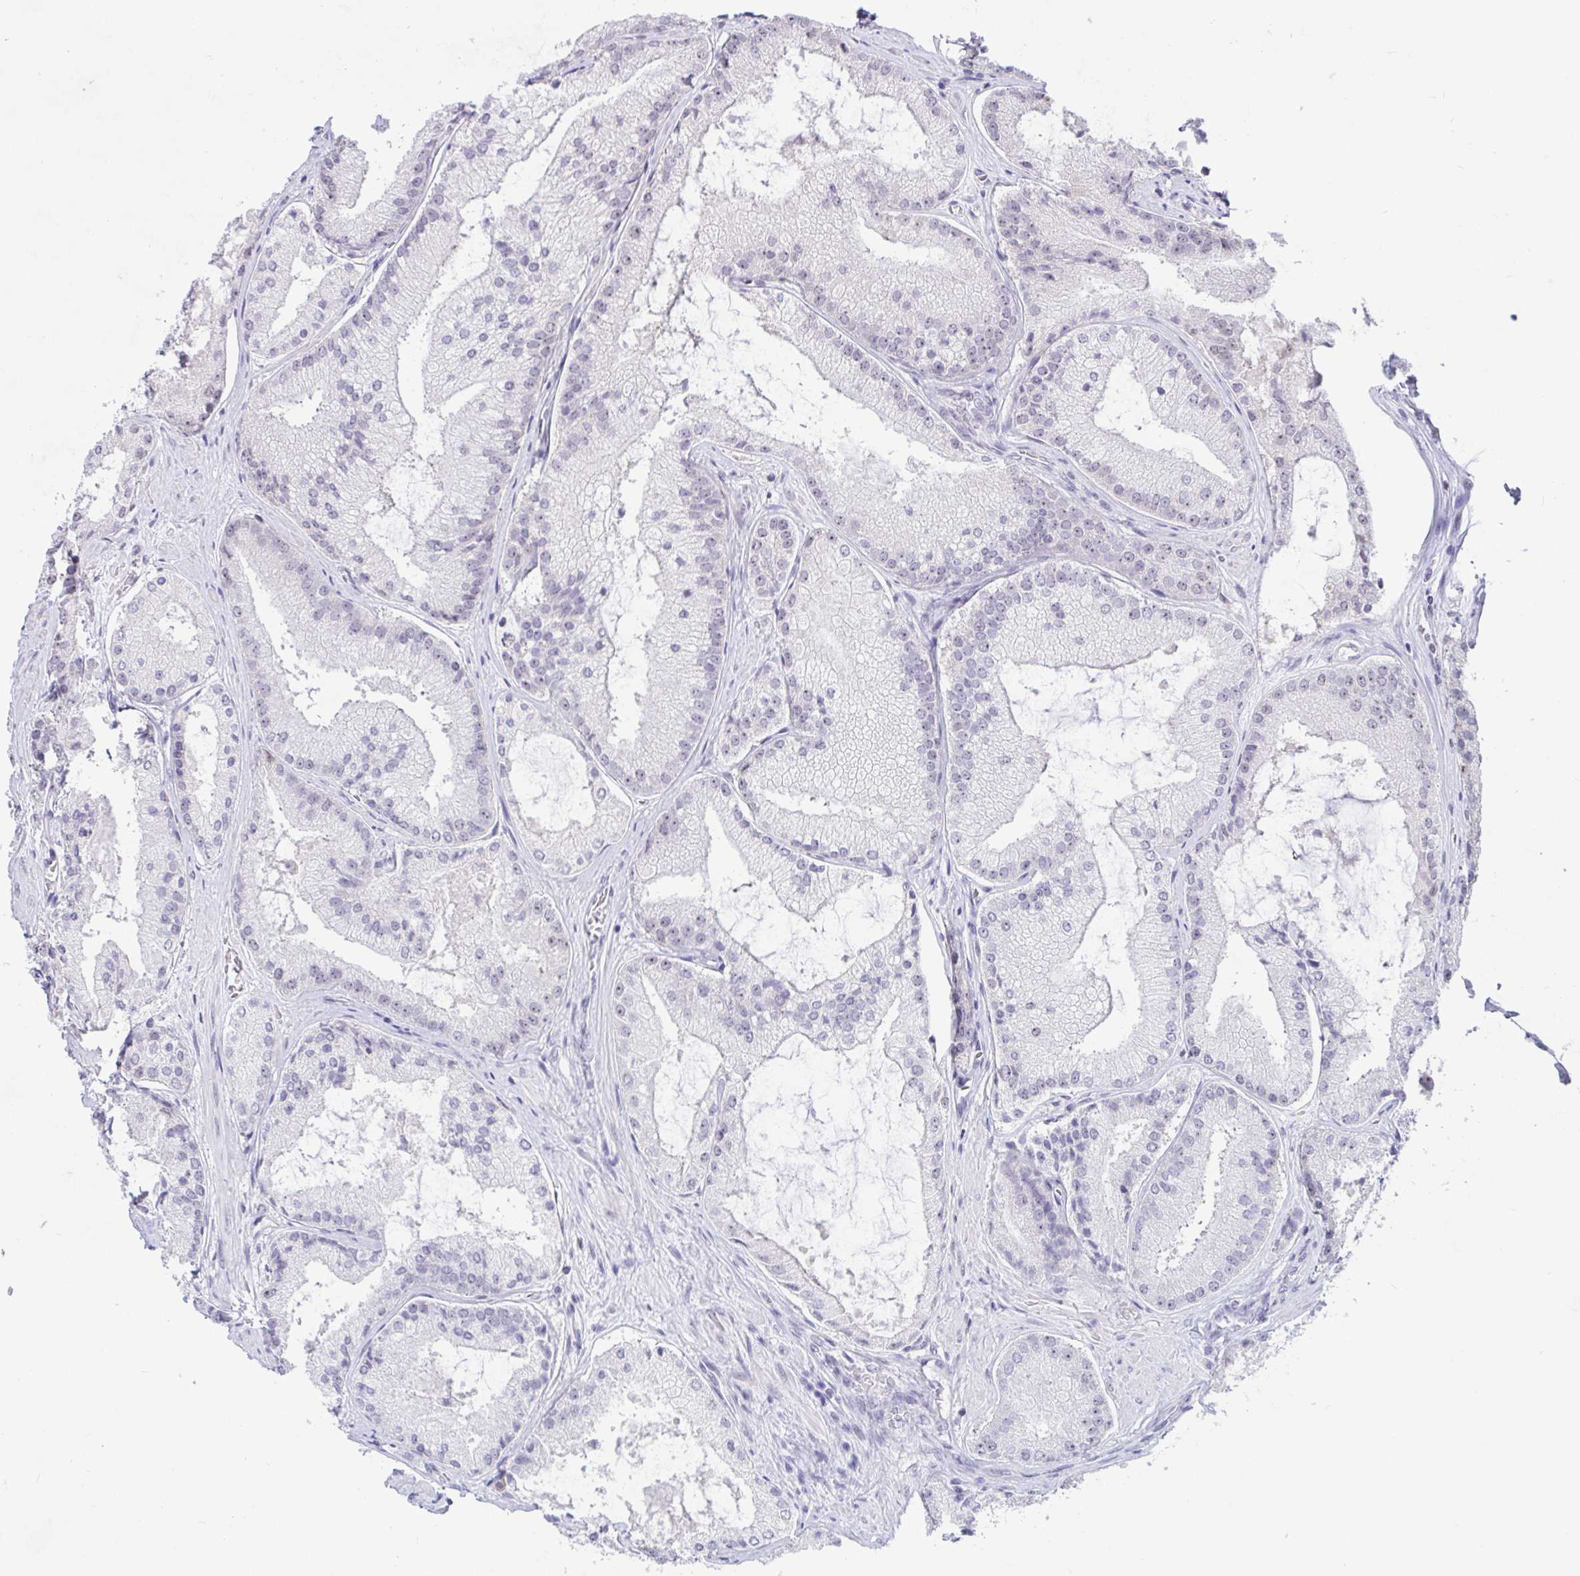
{"staining": {"intensity": "weak", "quantity": "<25%", "location": "nuclear"}, "tissue": "prostate cancer", "cell_type": "Tumor cells", "image_type": "cancer", "snomed": [{"axis": "morphology", "description": "Adenocarcinoma, High grade"}, {"axis": "topography", "description": "Prostate"}], "caption": "Tumor cells show no significant staining in prostate high-grade adenocarcinoma.", "gene": "SUPT16H", "patient": {"sex": "male", "age": 73}}